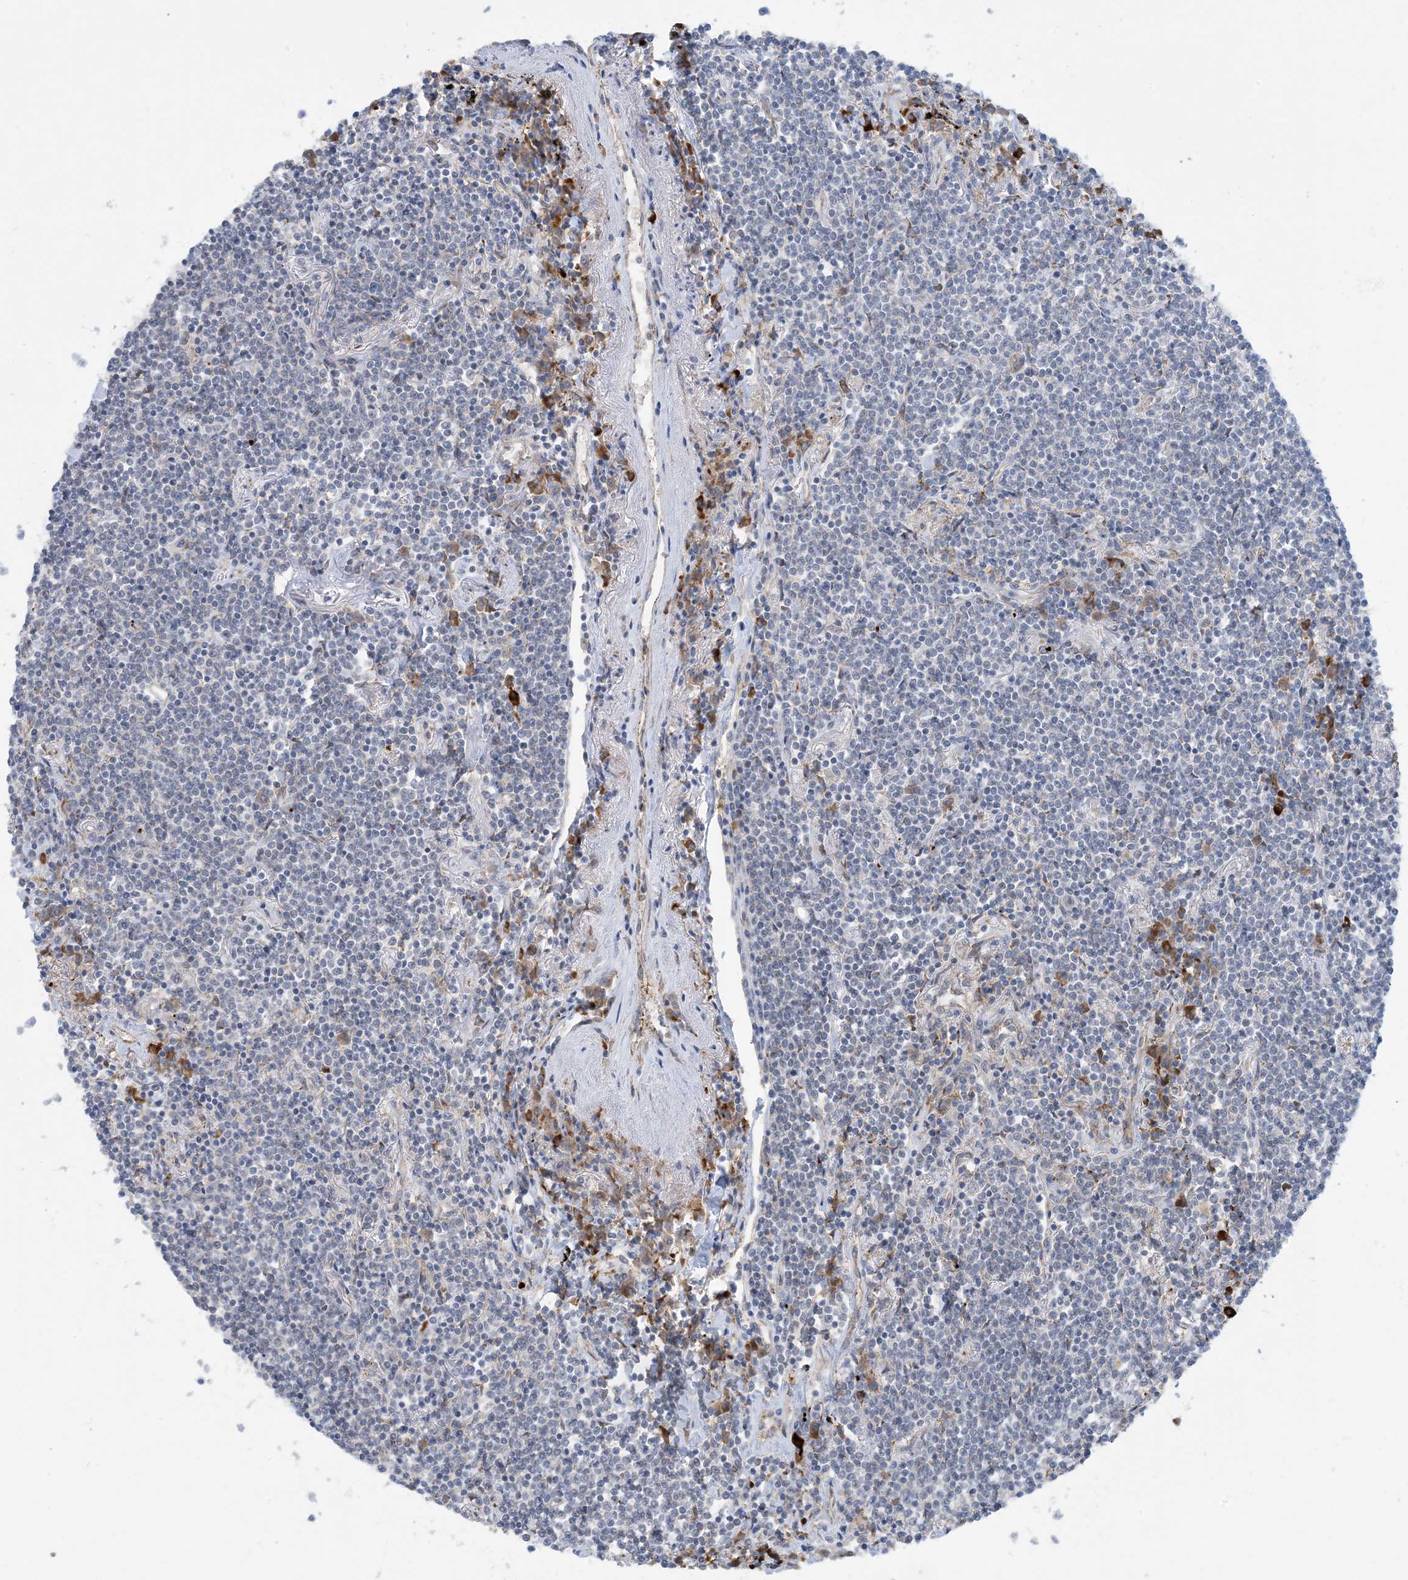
{"staining": {"intensity": "negative", "quantity": "none", "location": "none"}, "tissue": "lymphoma", "cell_type": "Tumor cells", "image_type": "cancer", "snomed": [{"axis": "morphology", "description": "Malignant lymphoma, non-Hodgkin's type, Low grade"}, {"axis": "topography", "description": "Lung"}], "caption": "Tumor cells are negative for protein expression in human malignant lymphoma, non-Hodgkin's type (low-grade).", "gene": "PHOSPHO2", "patient": {"sex": "female", "age": 71}}